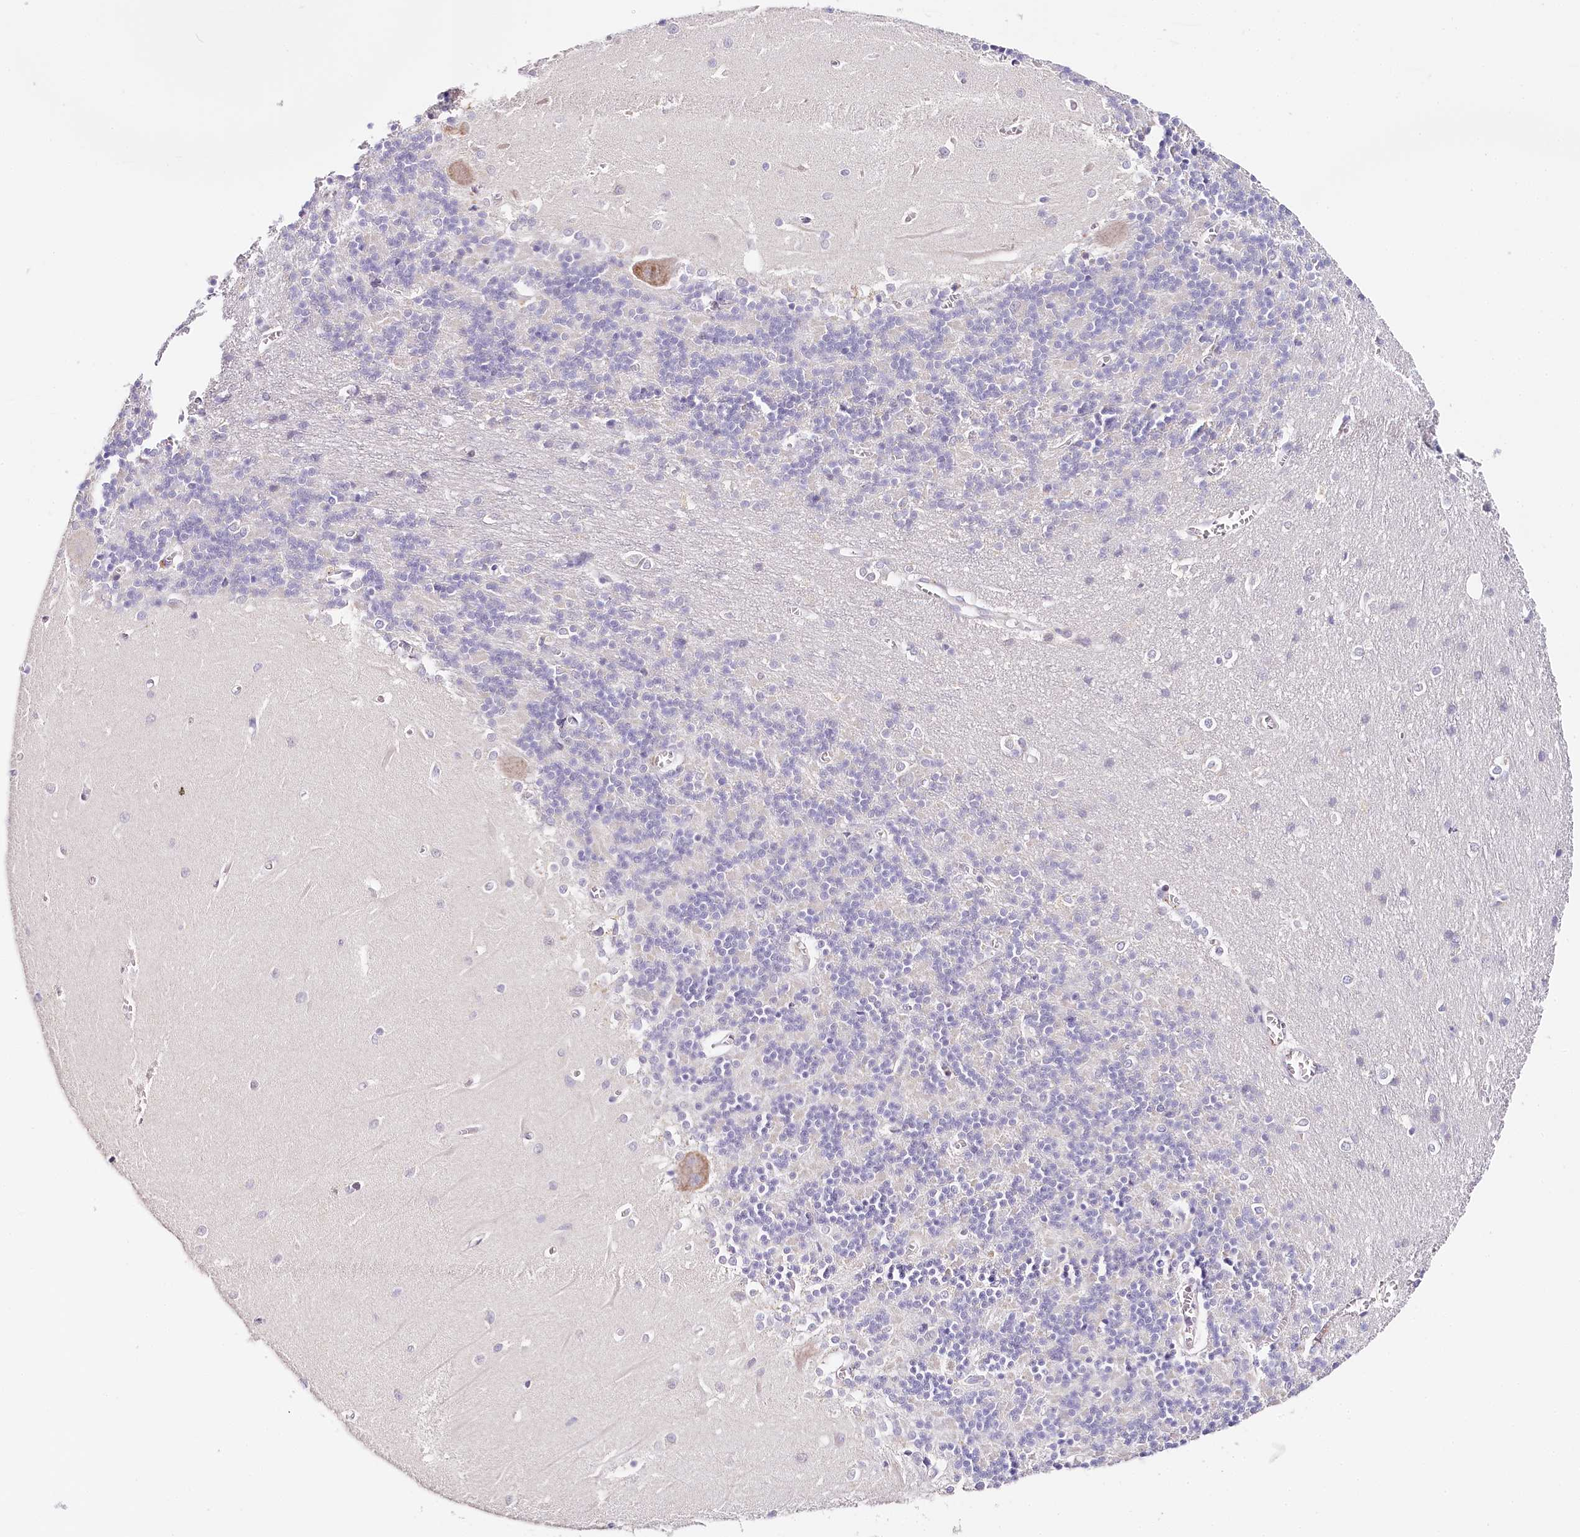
{"staining": {"intensity": "negative", "quantity": "none", "location": "none"}, "tissue": "cerebellum", "cell_type": "Cells in granular layer", "image_type": "normal", "snomed": [{"axis": "morphology", "description": "Normal tissue, NOS"}, {"axis": "topography", "description": "Cerebellum"}], "caption": "IHC histopathology image of normal cerebellum: cerebellum stained with DAB (3,3'-diaminobenzidine) displays no significant protein staining in cells in granular layer. (Stains: DAB (3,3'-diaminobenzidine) immunohistochemistry with hematoxylin counter stain, Microscopy: brightfield microscopy at high magnification).", "gene": "TP53", "patient": {"sex": "male", "age": 37}}